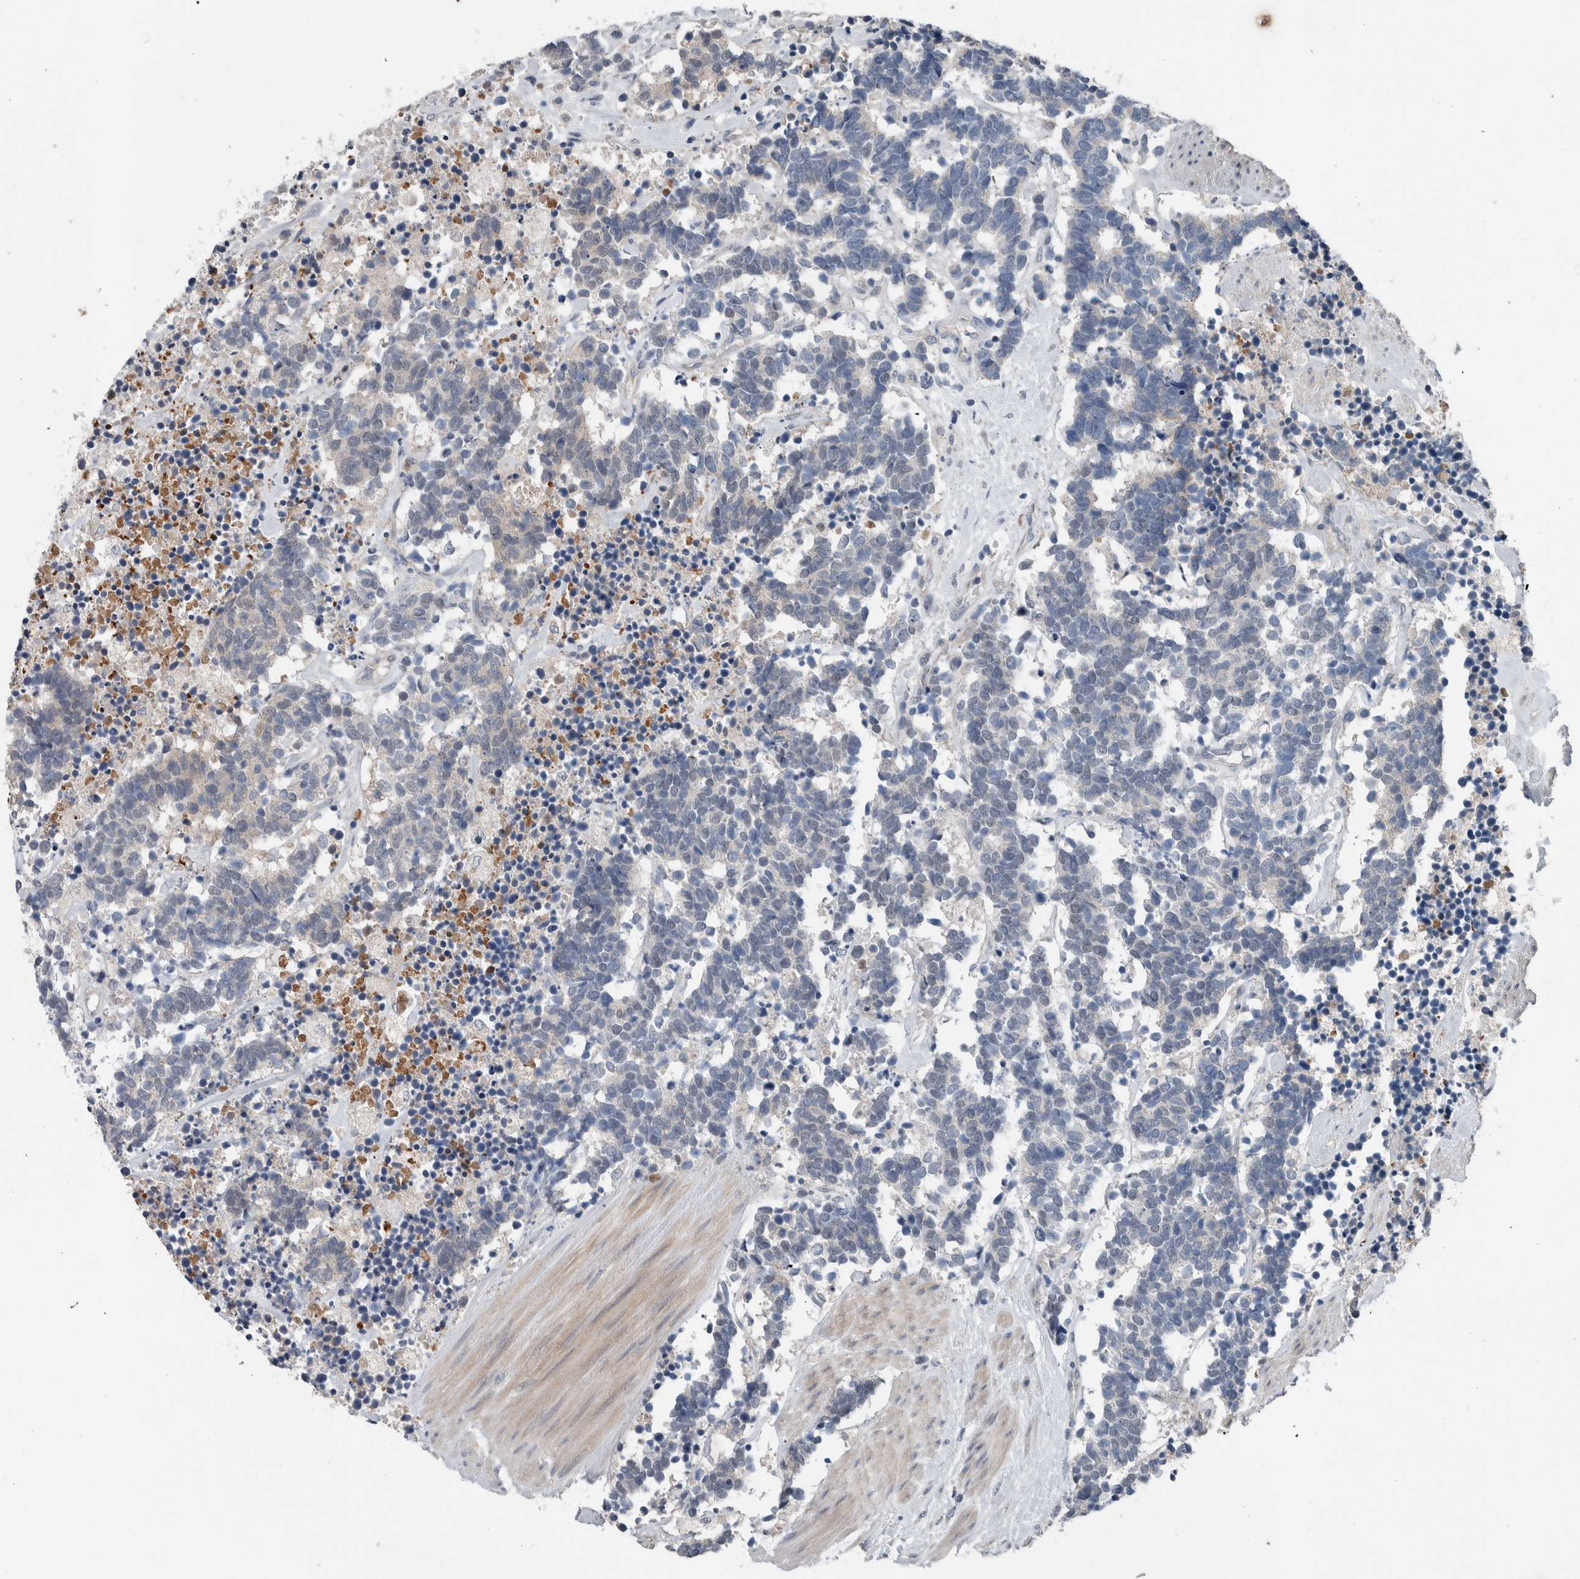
{"staining": {"intensity": "negative", "quantity": "none", "location": "none"}, "tissue": "carcinoid", "cell_type": "Tumor cells", "image_type": "cancer", "snomed": [{"axis": "morphology", "description": "Carcinoma, NOS"}, {"axis": "morphology", "description": "Carcinoid, malignant, NOS"}, {"axis": "topography", "description": "Urinary bladder"}], "caption": "Tumor cells are negative for brown protein staining in malignant carcinoid.", "gene": "CRNN", "patient": {"sex": "male", "age": 57}}